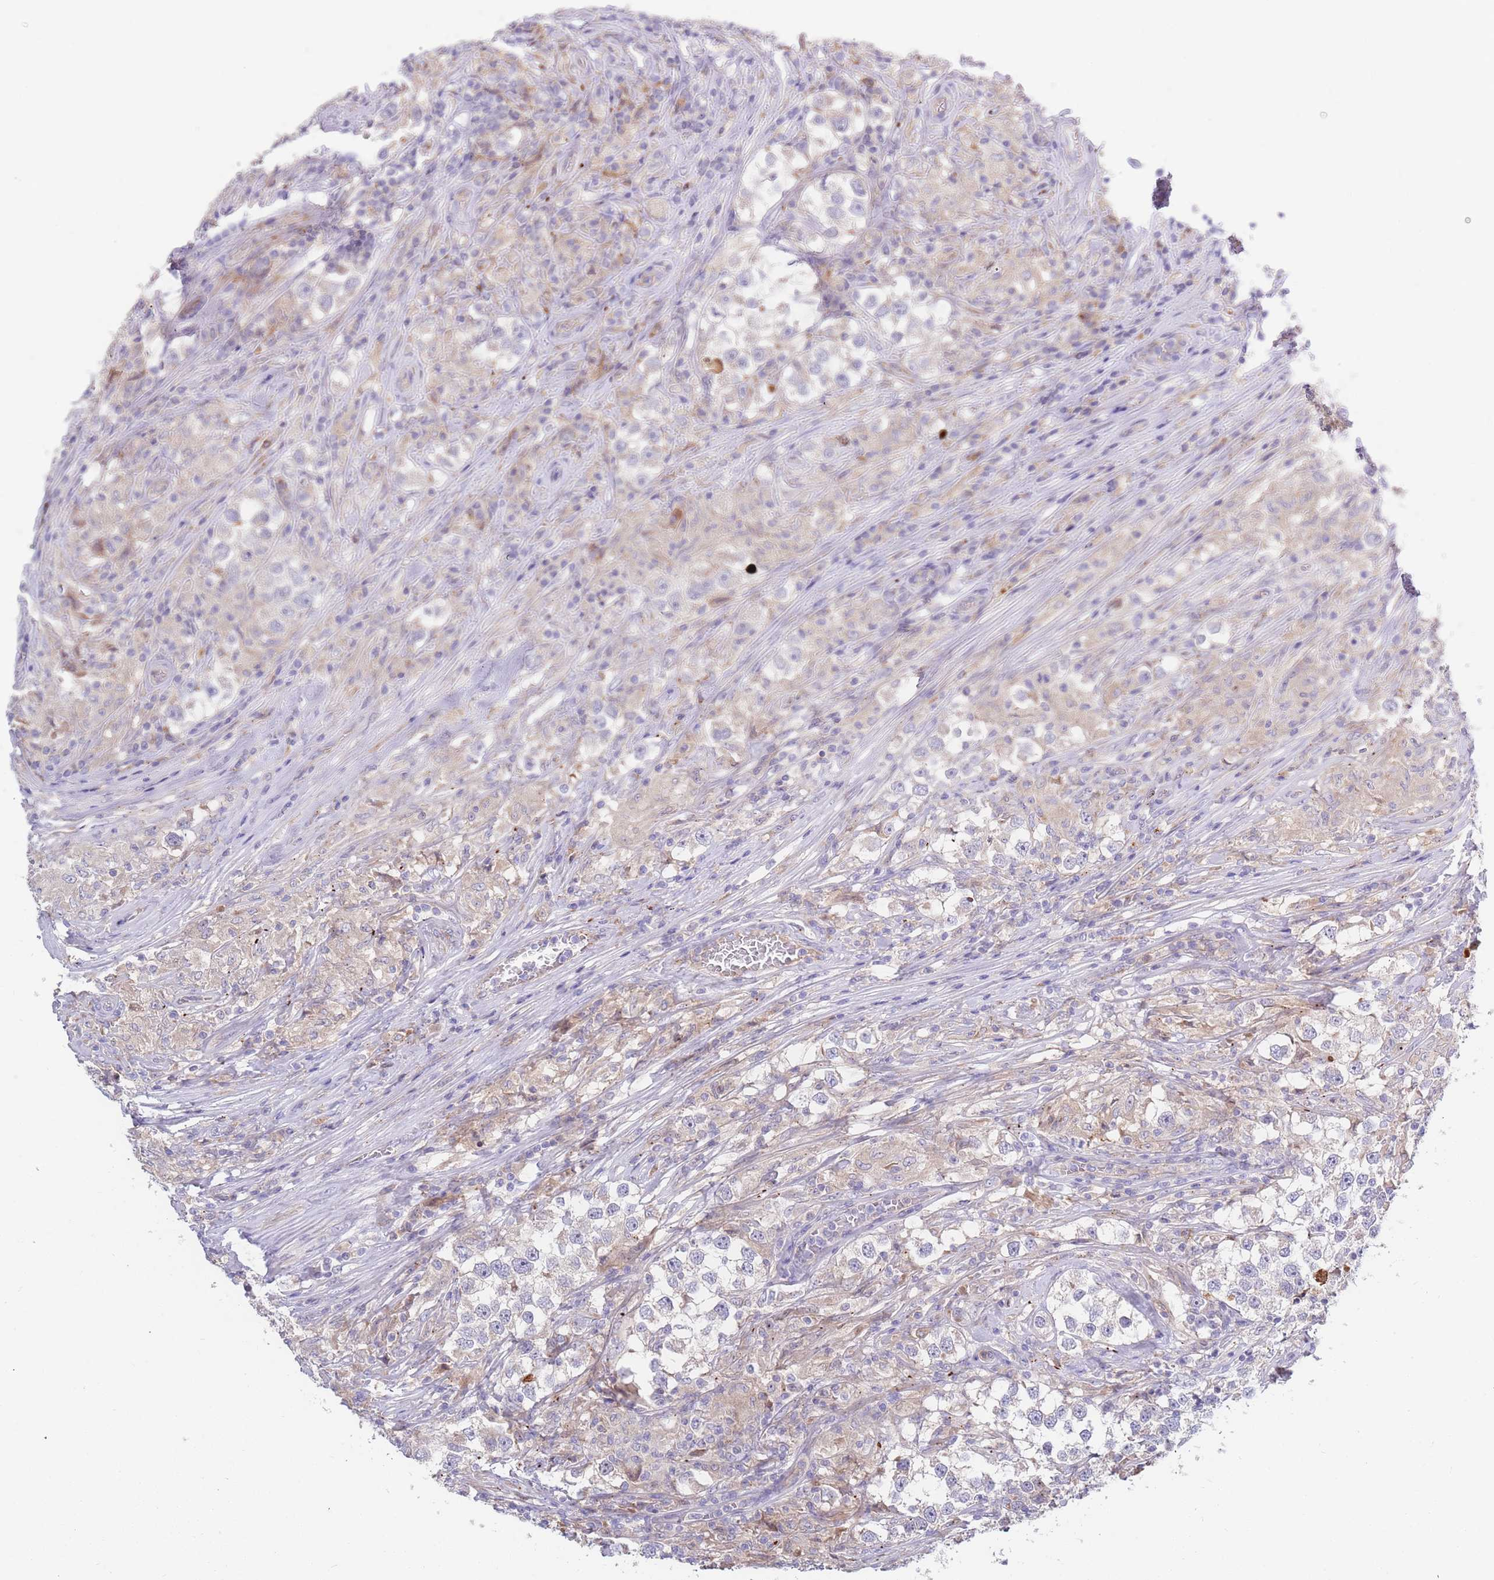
{"staining": {"intensity": "negative", "quantity": "none", "location": "none"}, "tissue": "testis cancer", "cell_type": "Tumor cells", "image_type": "cancer", "snomed": [{"axis": "morphology", "description": "Seminoma, NOS"}, {"axis": "topography", "description": "Testis"}], "caption": "Seminoma (testis) stained for a protein using immunohistochemistry (IHC) reveals no staining tumor cells.", "gene": "BORCS5", "patient": {"sex": "male", "age": 46}}